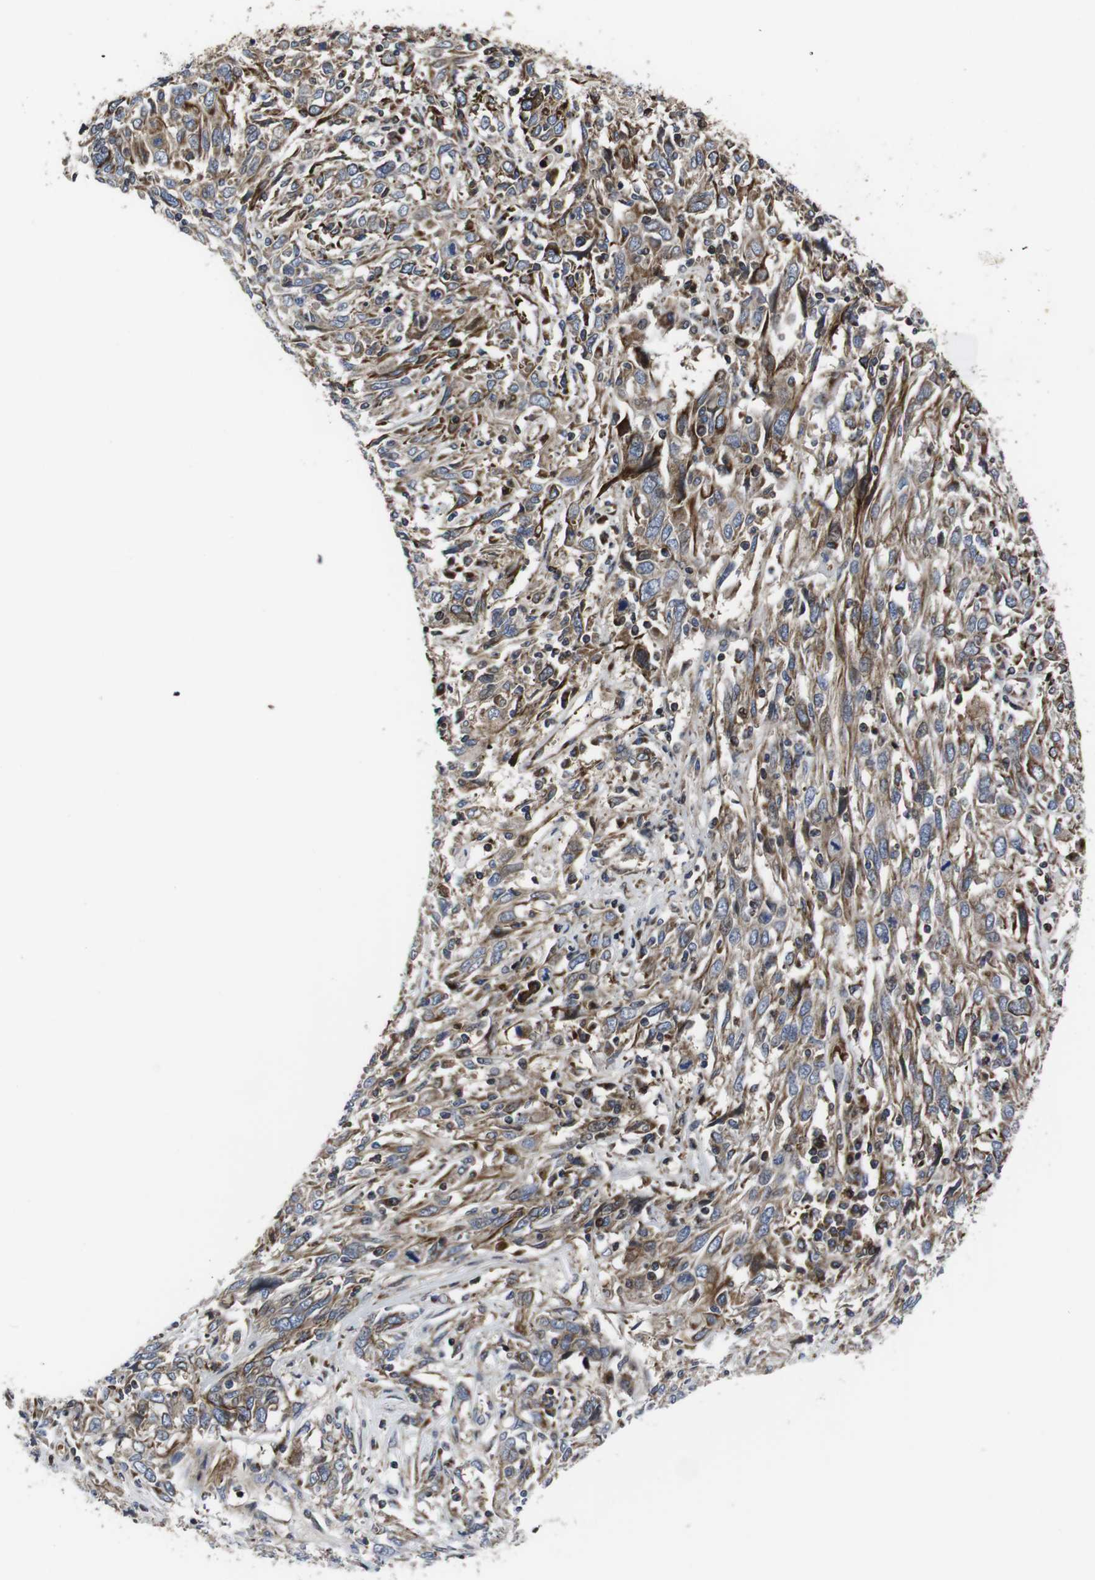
{"staining": {"intensity": "moderate", "quantity": ">75%", "location": "cytoplasmic/membranous"}, "tissue": "cervical cancer", "cell_type": "Tumor cells", "image_type": "cancer", "snomed": [{"axis": "morphology", "description": "Squamous cell carcinoma, NOS"}, {"axis": "topography", "description": "Cervix"}], "caption": "Immunohistochemical staining of cervical squamous cell carcinoma reveals moderate cytoplasmic/membranous protein staining in about >75% of tumor cells.", "gene": "SMYD3", "patient": {"sex": "female", "age": 46}}